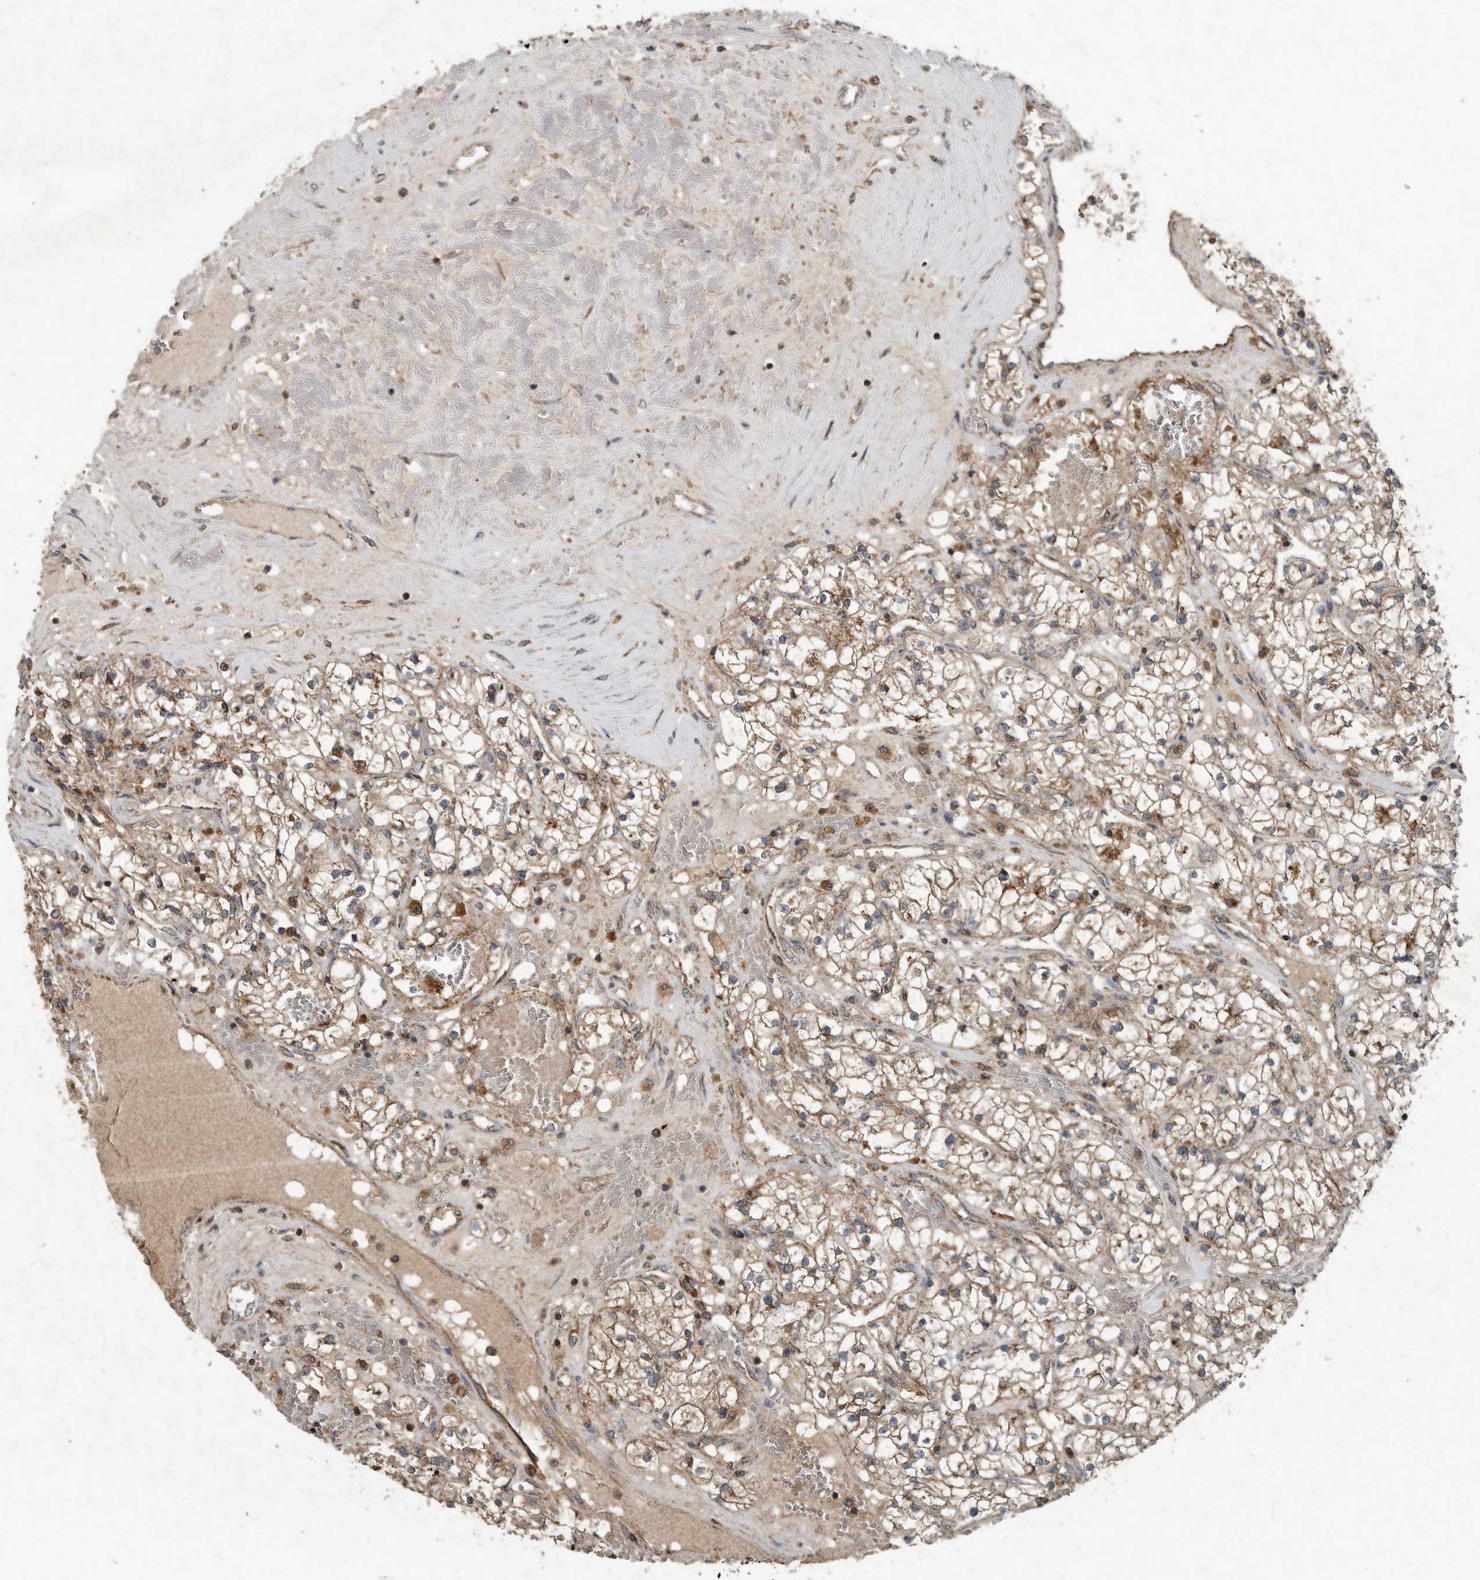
{"staining": {"intensity": "weak", "quantity": ">75%", "location": "cytoplasmic/membranous"}, "tissue": "renal cancer", "cell_type": "Tumor cells", "image_type": "cancer", "snomed": [{"axis": "morphology", "description": "Normal tissue, NOS"}, {"axis": "morphology", "description": "Adenocarcinoma, NOS"}, {"axis": "topography", "description": "Kidney"}], "caption": "Brown immunohistochemical staining in renal adenocarcinoma reveals weak cytoplasmic/membranous staining in about >75% of tumor cells. (IHC, brightfield microscopy, high magnification).", "gene": "IL6ST", "patient": {"sex": "male", "age": 68}}